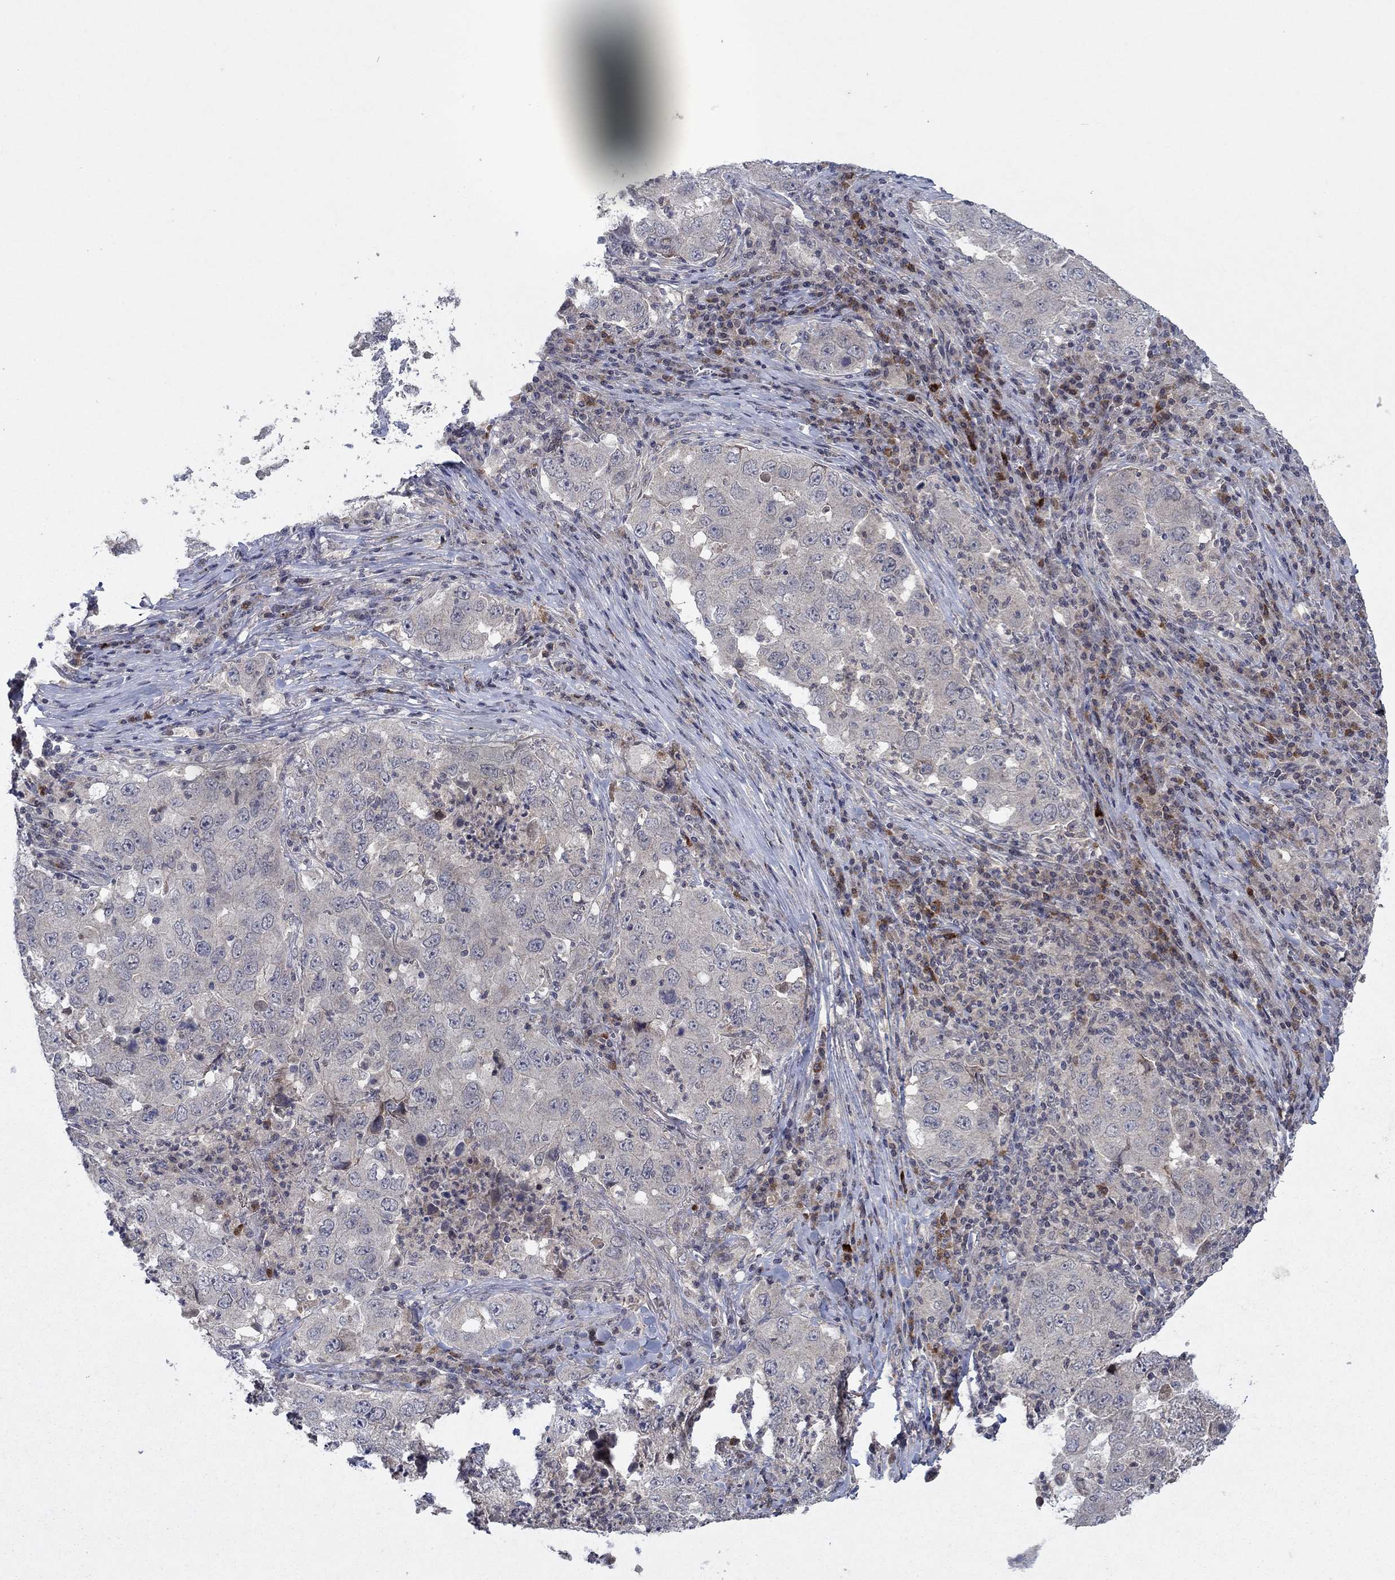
{"staining": {"intensity": "negative", "quantity": "none", "location": "none"}, "tissue": "lung cancer", "cell_type": "Tumor cells", "image_type": "cancer", "snomed": [{"axis": "morphology", "description": "Adenocarcinoma, NOS"}, {"axis": "topography", "description": "Lung"}], "caption": "An immunohistochemistry (IHC) image of lung cancer (adenocarcinoma) is shown. There is no staining in tumor cells of lung cancer (adenocarcinoma). (DAB immunohistochemistry (IHC), high magnification).", "gene": "IL4", "patient": {"sex": "male", "age": 73}}